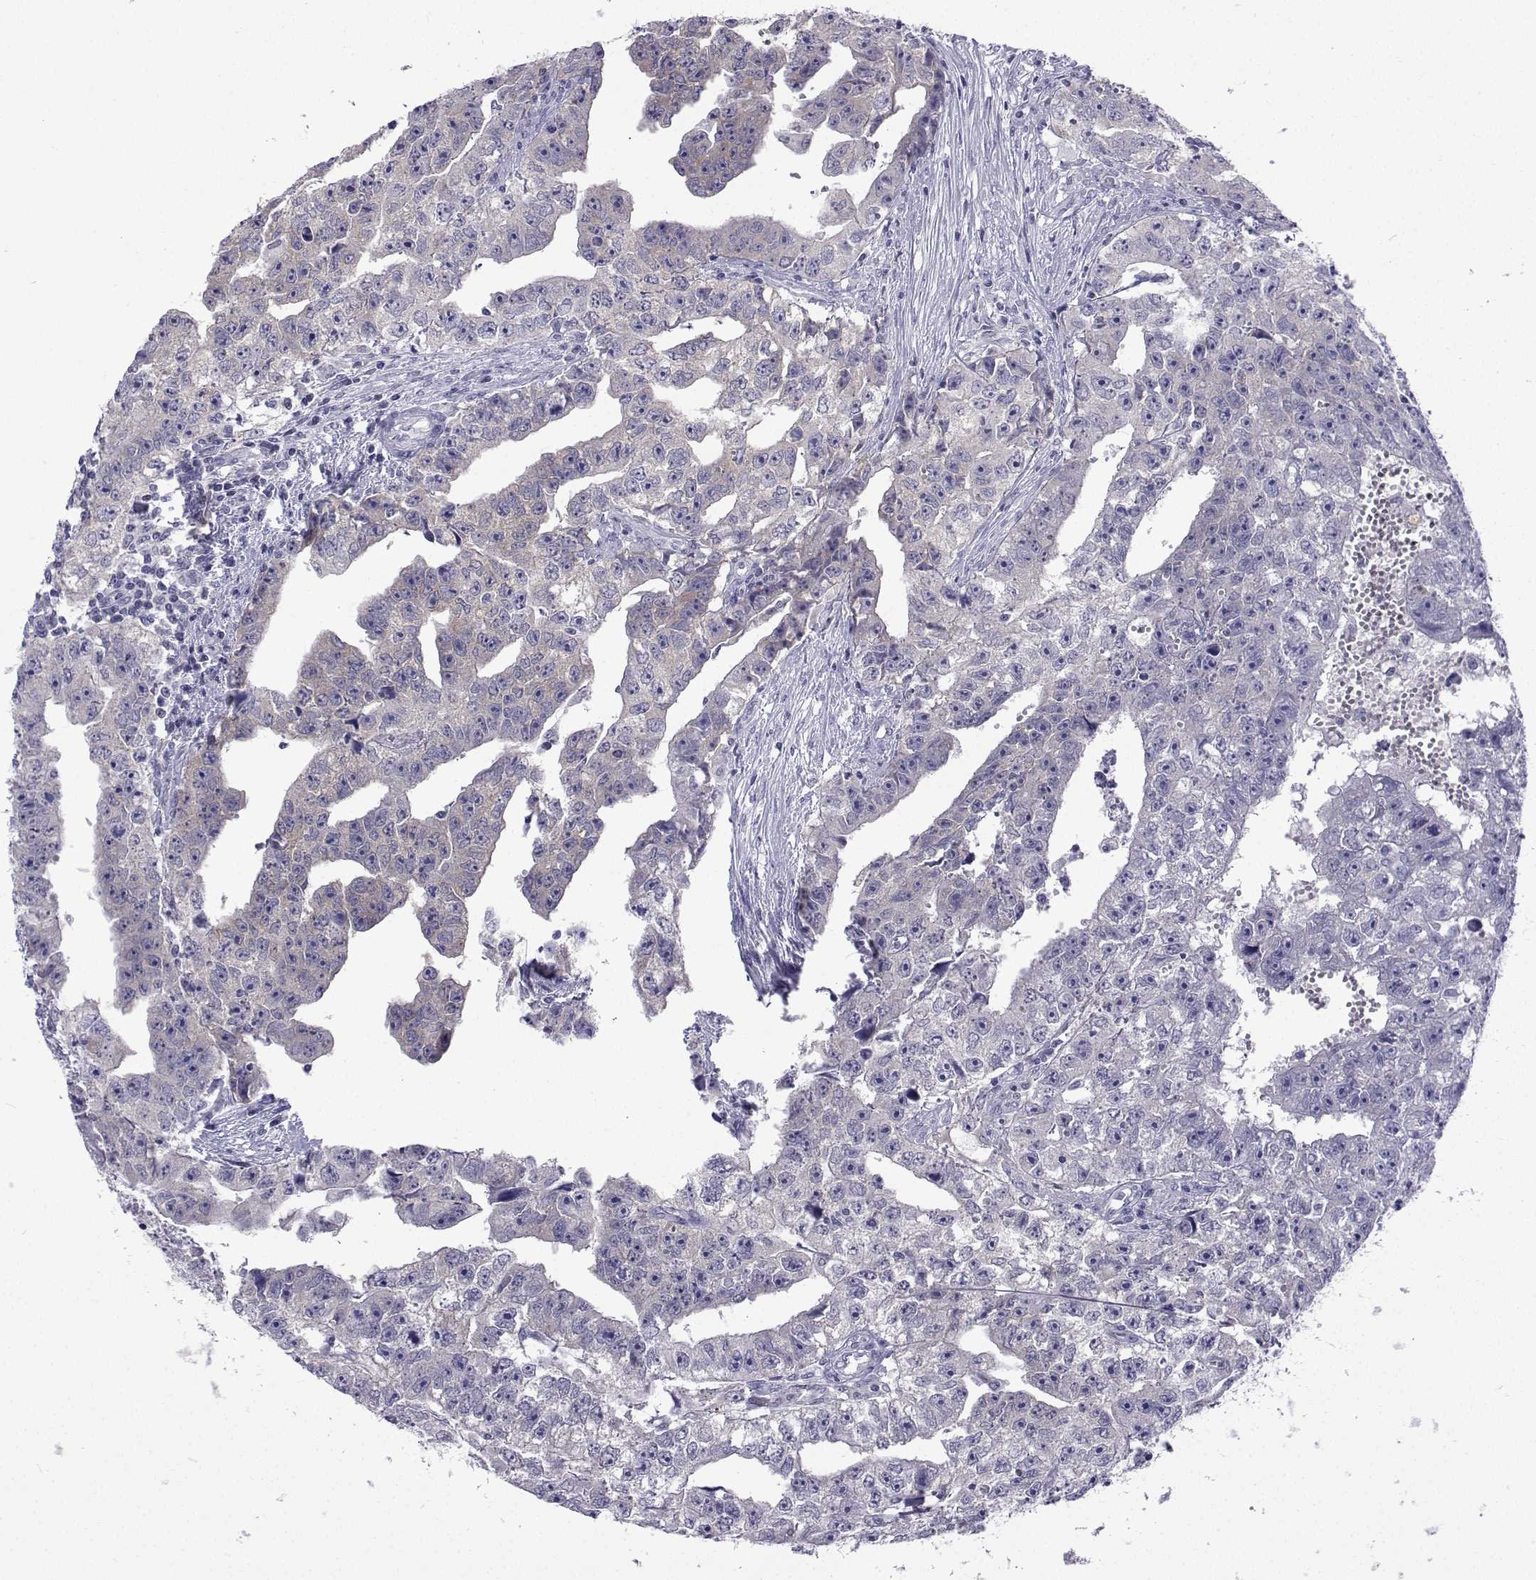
{"staining": {"intensity": "negative", "quantity": "none", "location": "none"}, "tissue": "testis cancer", "cell_type": "Tumor cells", "image_type": "cancer", "snomed": [{"axis": "morphology", "description": "Carcinoma, Embryonal, NOS"}, {"axis": "morphology", "description": "Teratoma, malignant, NOS"}, {"axis": "topography", "description": "Testis"}], "caption": "There is no significant staining in tumor cells of testis cancer.", "gene": "GALM", "patient": {"sex": "male", "age": 24}}